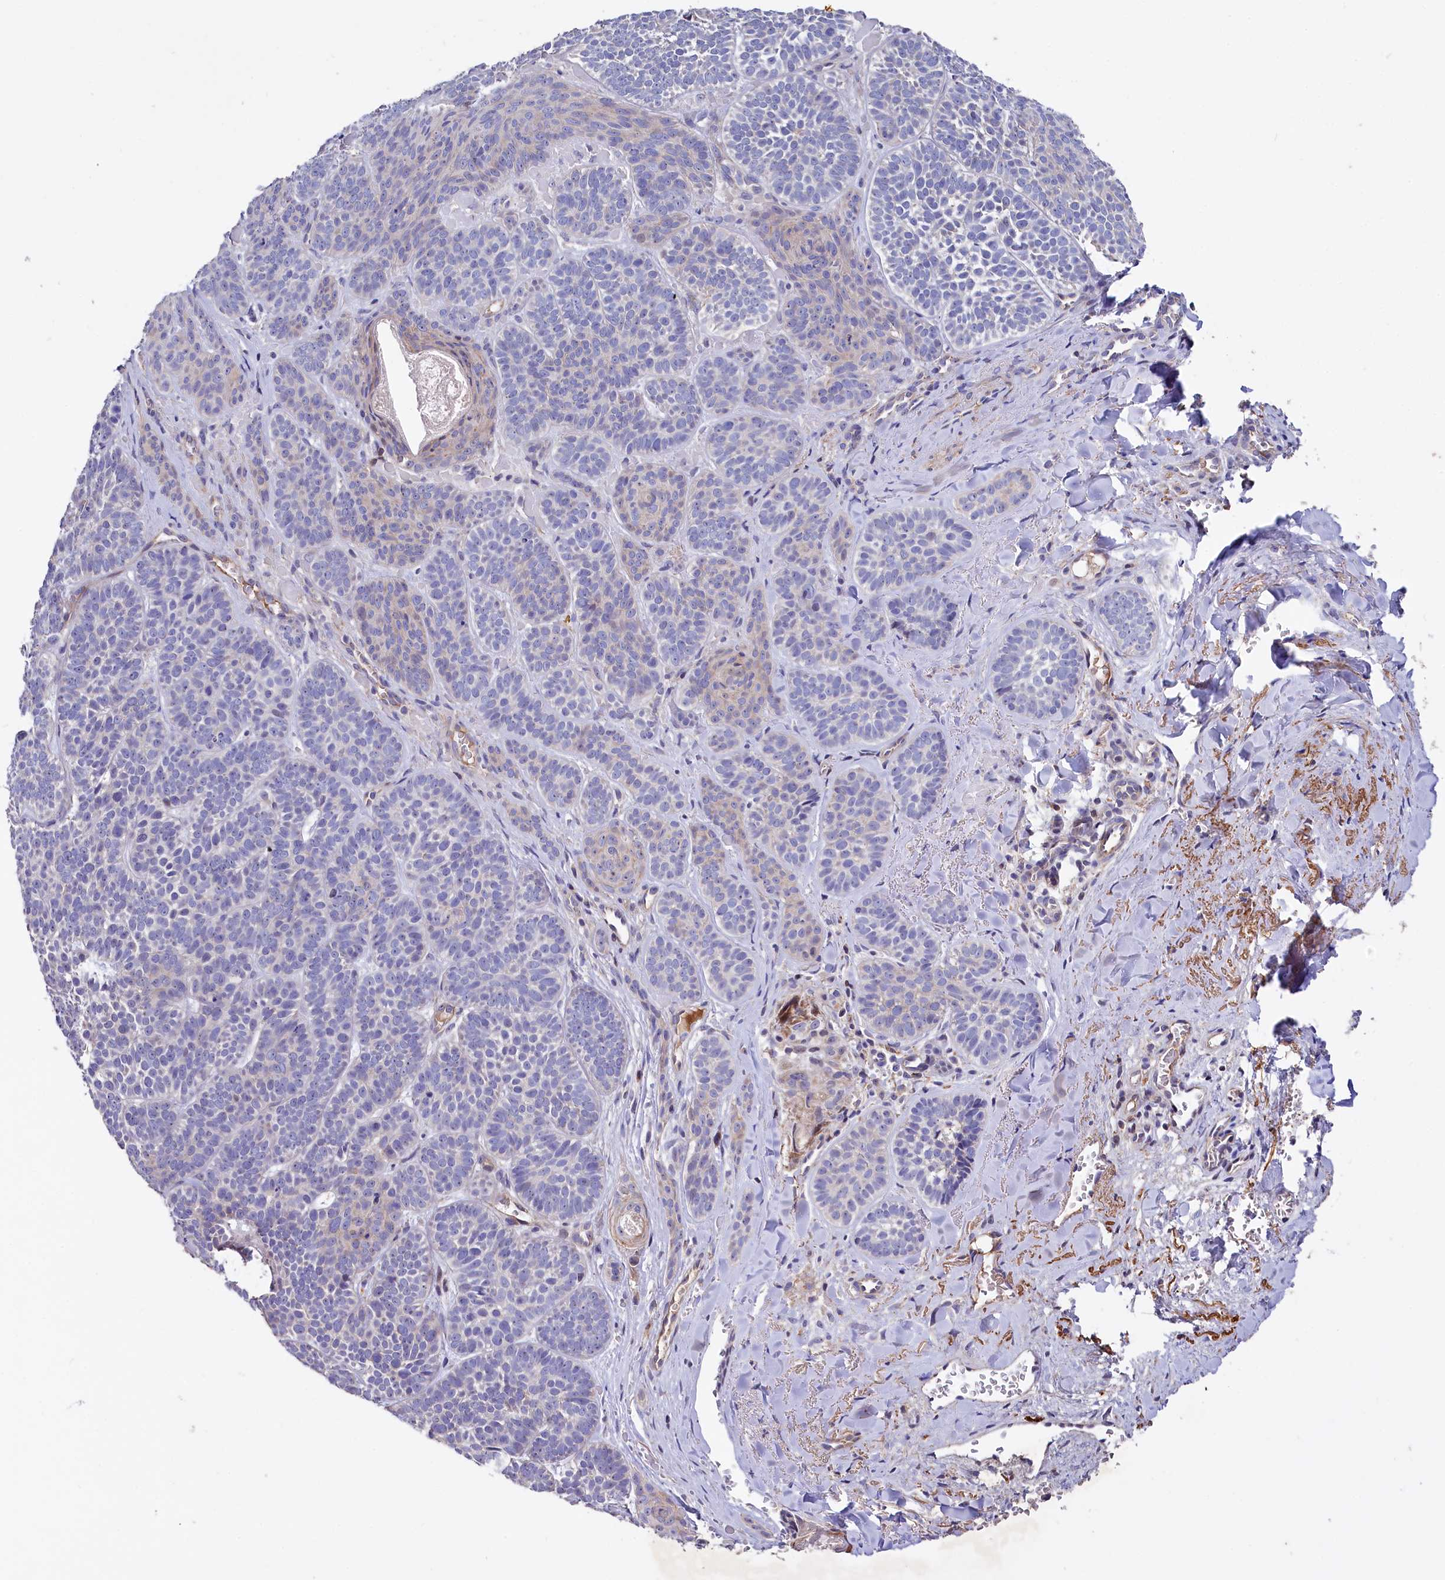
{"staining": {"intensity": "negative", "quantity": "none", "location": "none"}, "tissue": "skin cancer", "cell_type": "Tumor cells", "image_type": "cancer", "snomed": [{"axis": "morphology", "description": "Basal cell carcinoma"}, {"axis": "topography", "description": "Skin"}], "caption": "Protein analysis of skin cancer displays no significant expression in tumor cells.", "gene": "RPUSD3", "patient": {"sex": "male", "age": 85}}